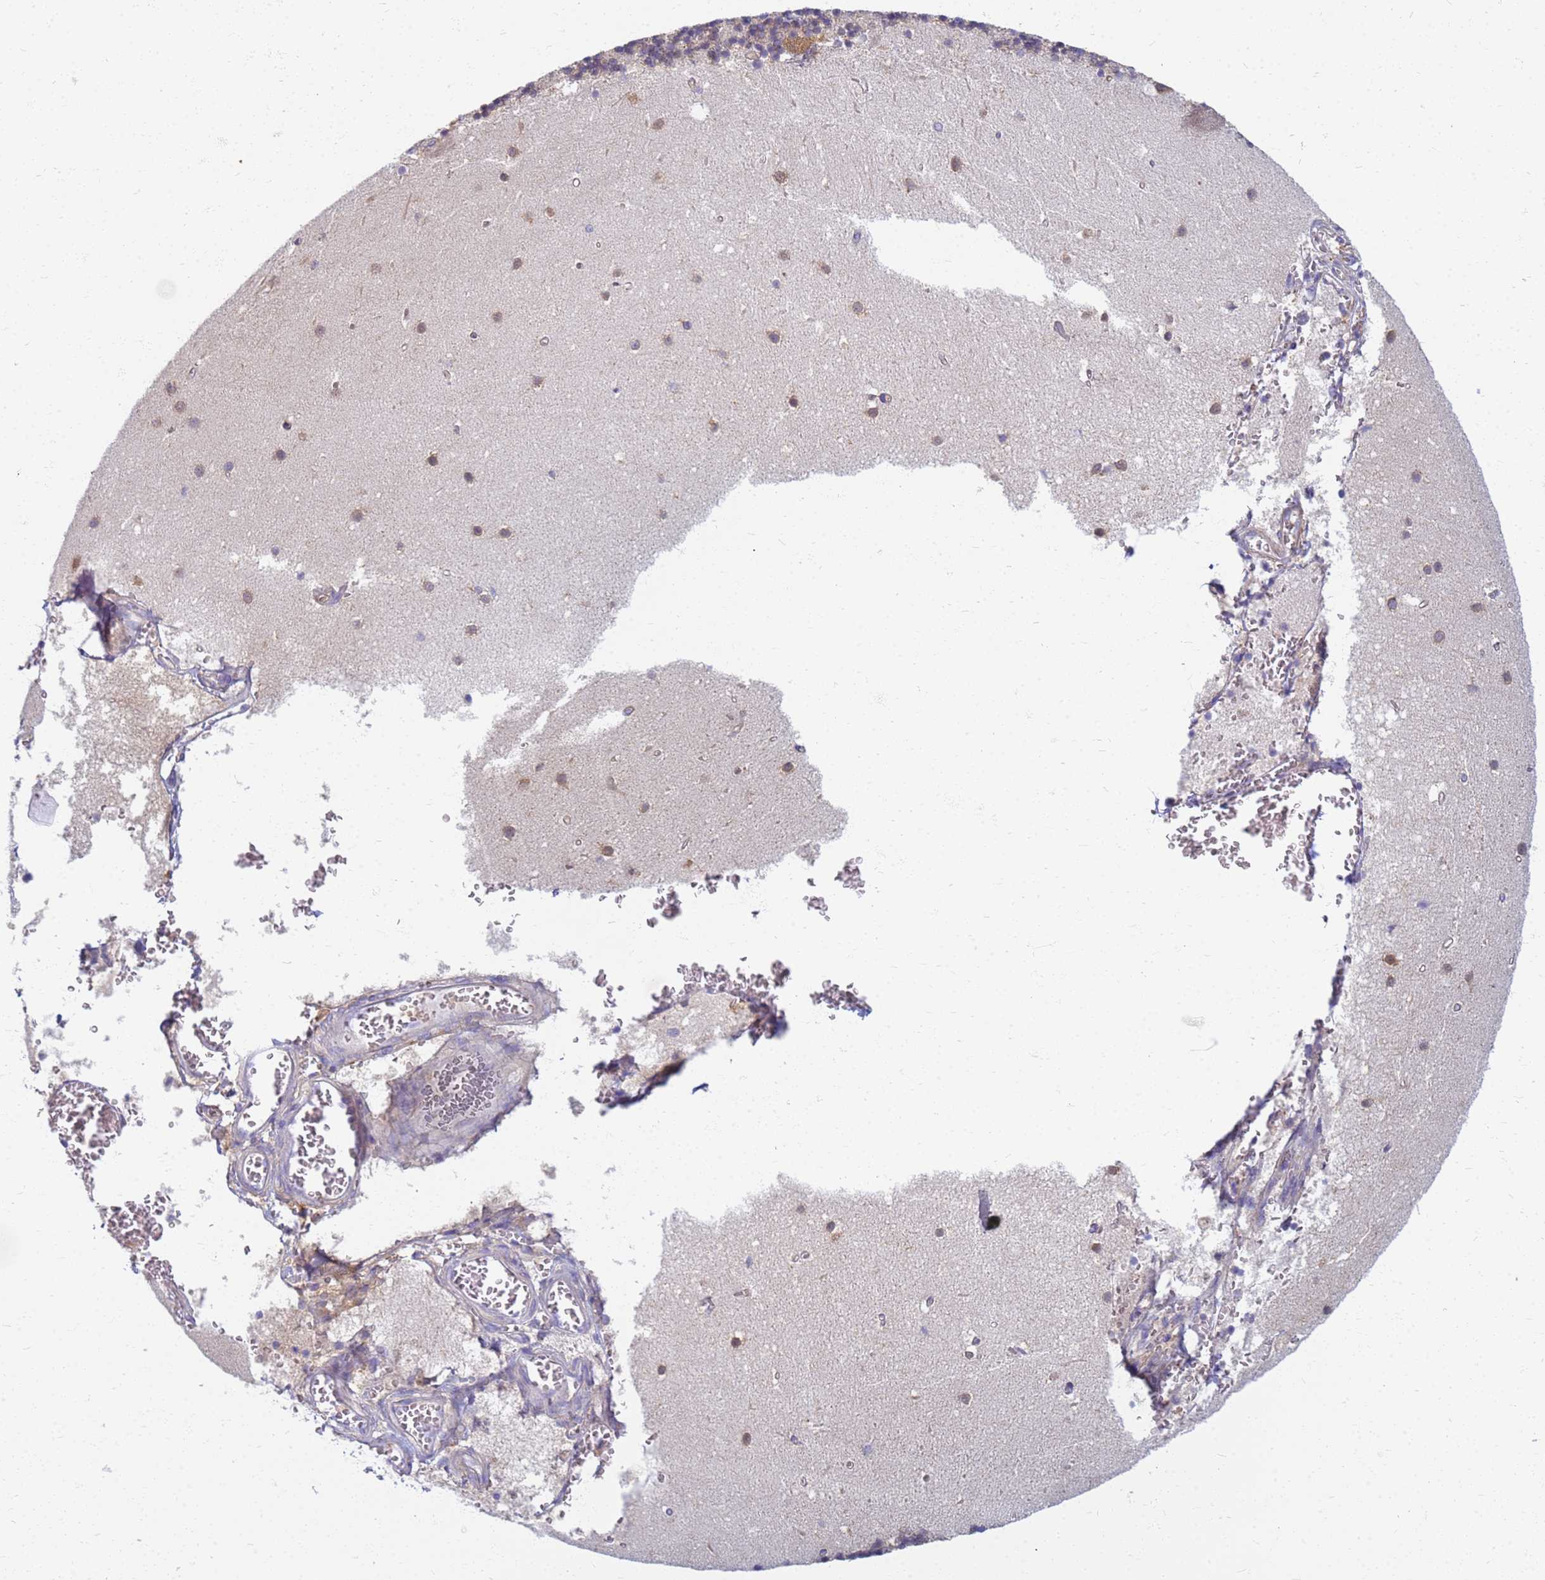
{"staining": {"intensity": "weak", "quantity": "25%-75%", "location": "cytoplasmic/membranous"}, "tissue": "cerebellum", "cell_type": "Cells in granular layer", "image_type": "normal", "snomed": [{"axis": "morphology", "description": "Normal tissue, NOS"}, {"axis": "topography", "description": "Cerebellum"}], "caption": "An immunohistochemistry (IHC) micrograph of unremarkable tissue is shown. Protein staining in brown highlights weak cytoplasmic/membranous positivity in cerebellum within cells in granular layer.", "gene": "EEA1", "patient": {"sex": "male", "age": 54}}